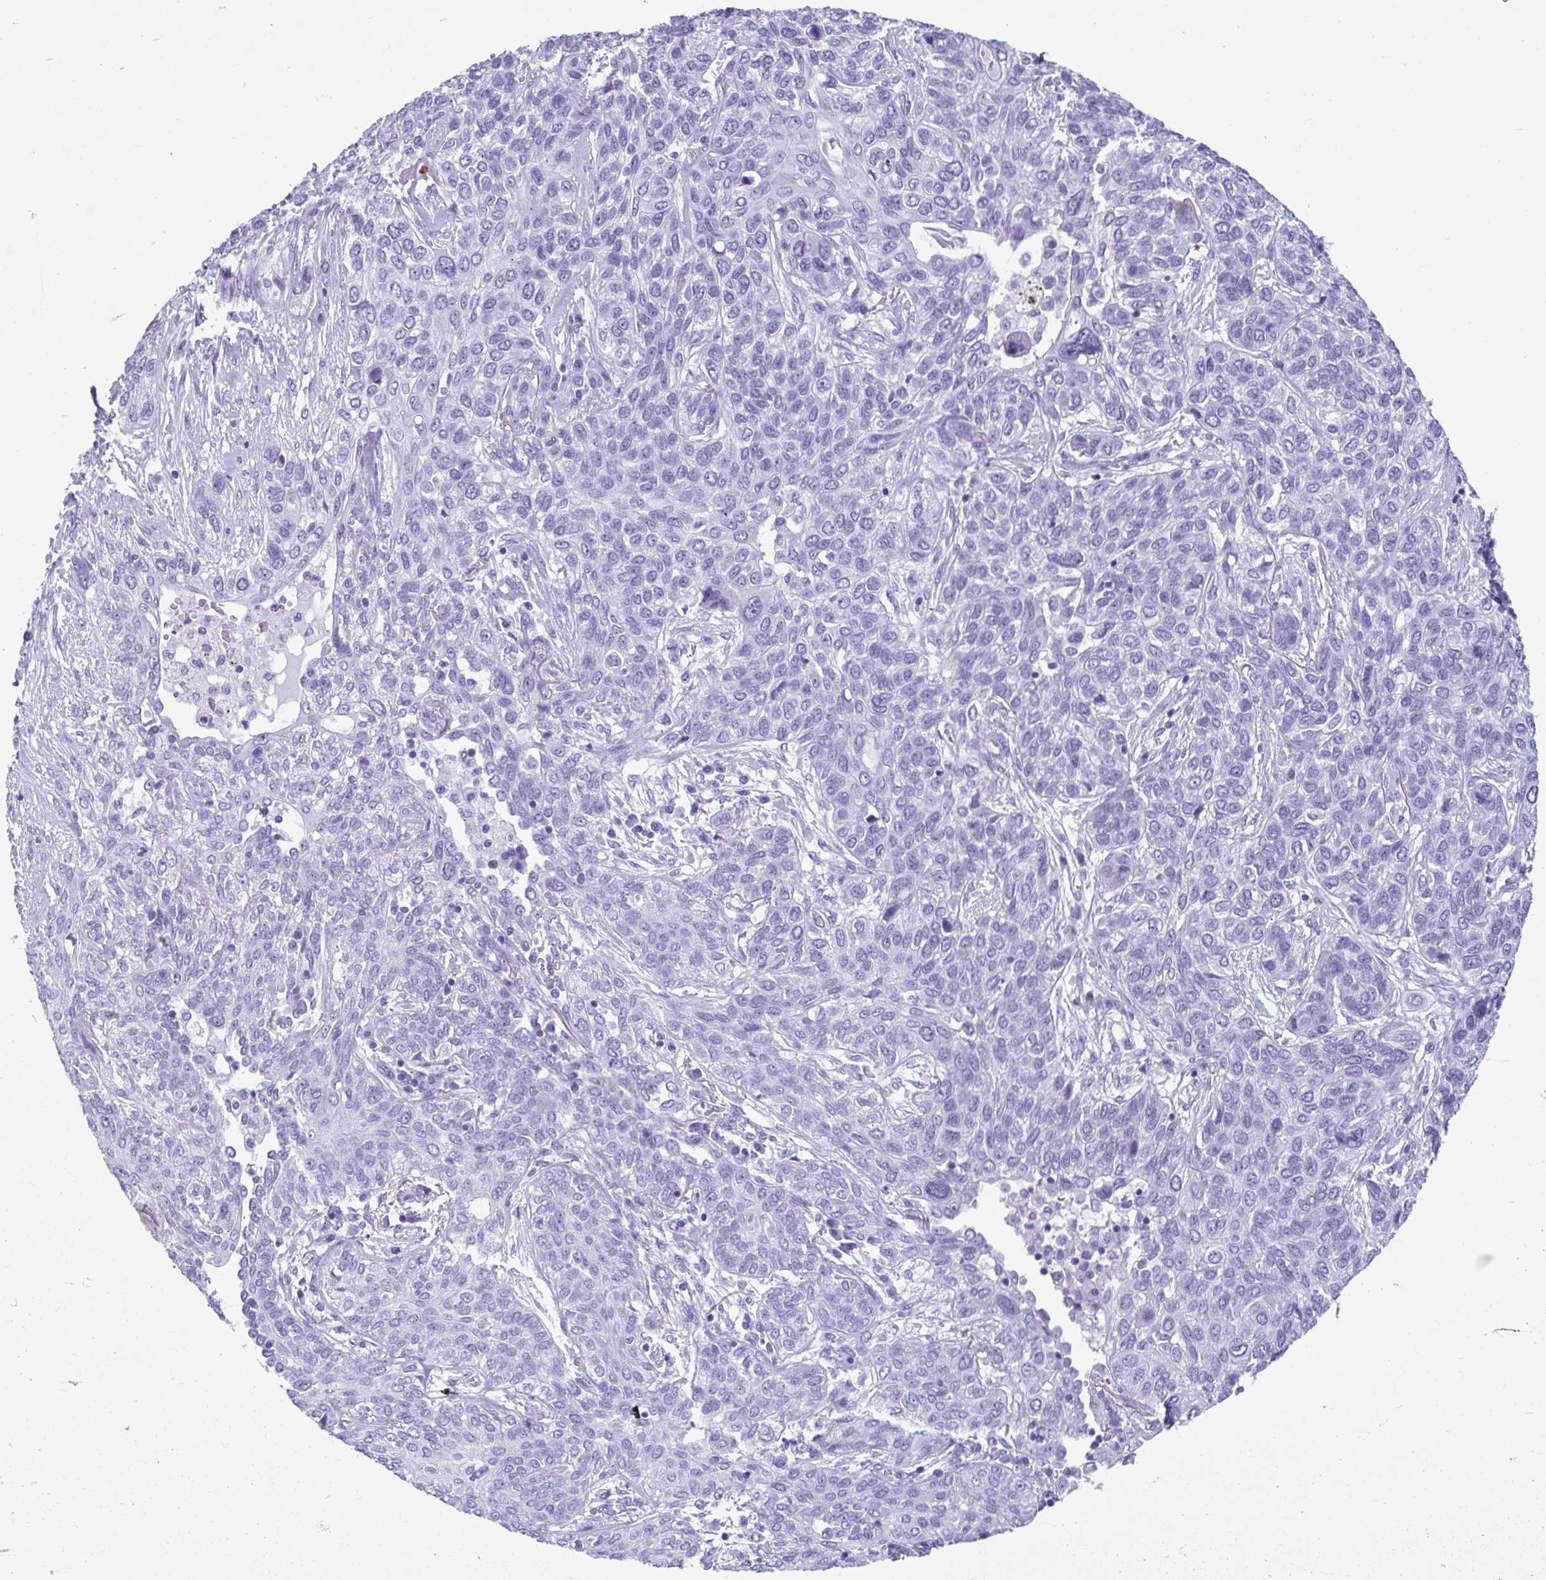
{"staining": {"intensity": "negative", "quantity": "none", "location": "none"}, "tissue": "lung cancer", "cell_type": "Tumor cells", "image_type": "cancer", "snomed": [{"axis": "morphology", "description": "Squamous cell carcinoma, NOS"}, {"axis": "topography", "description": "Lung"}], "caption": "Lung squamous cell carcinoma was stained to show a protein in brown. There is no significant expression in tumor cells.", "gene": "TCEAL3", "patient": {"sex": "female", "age": 70}}